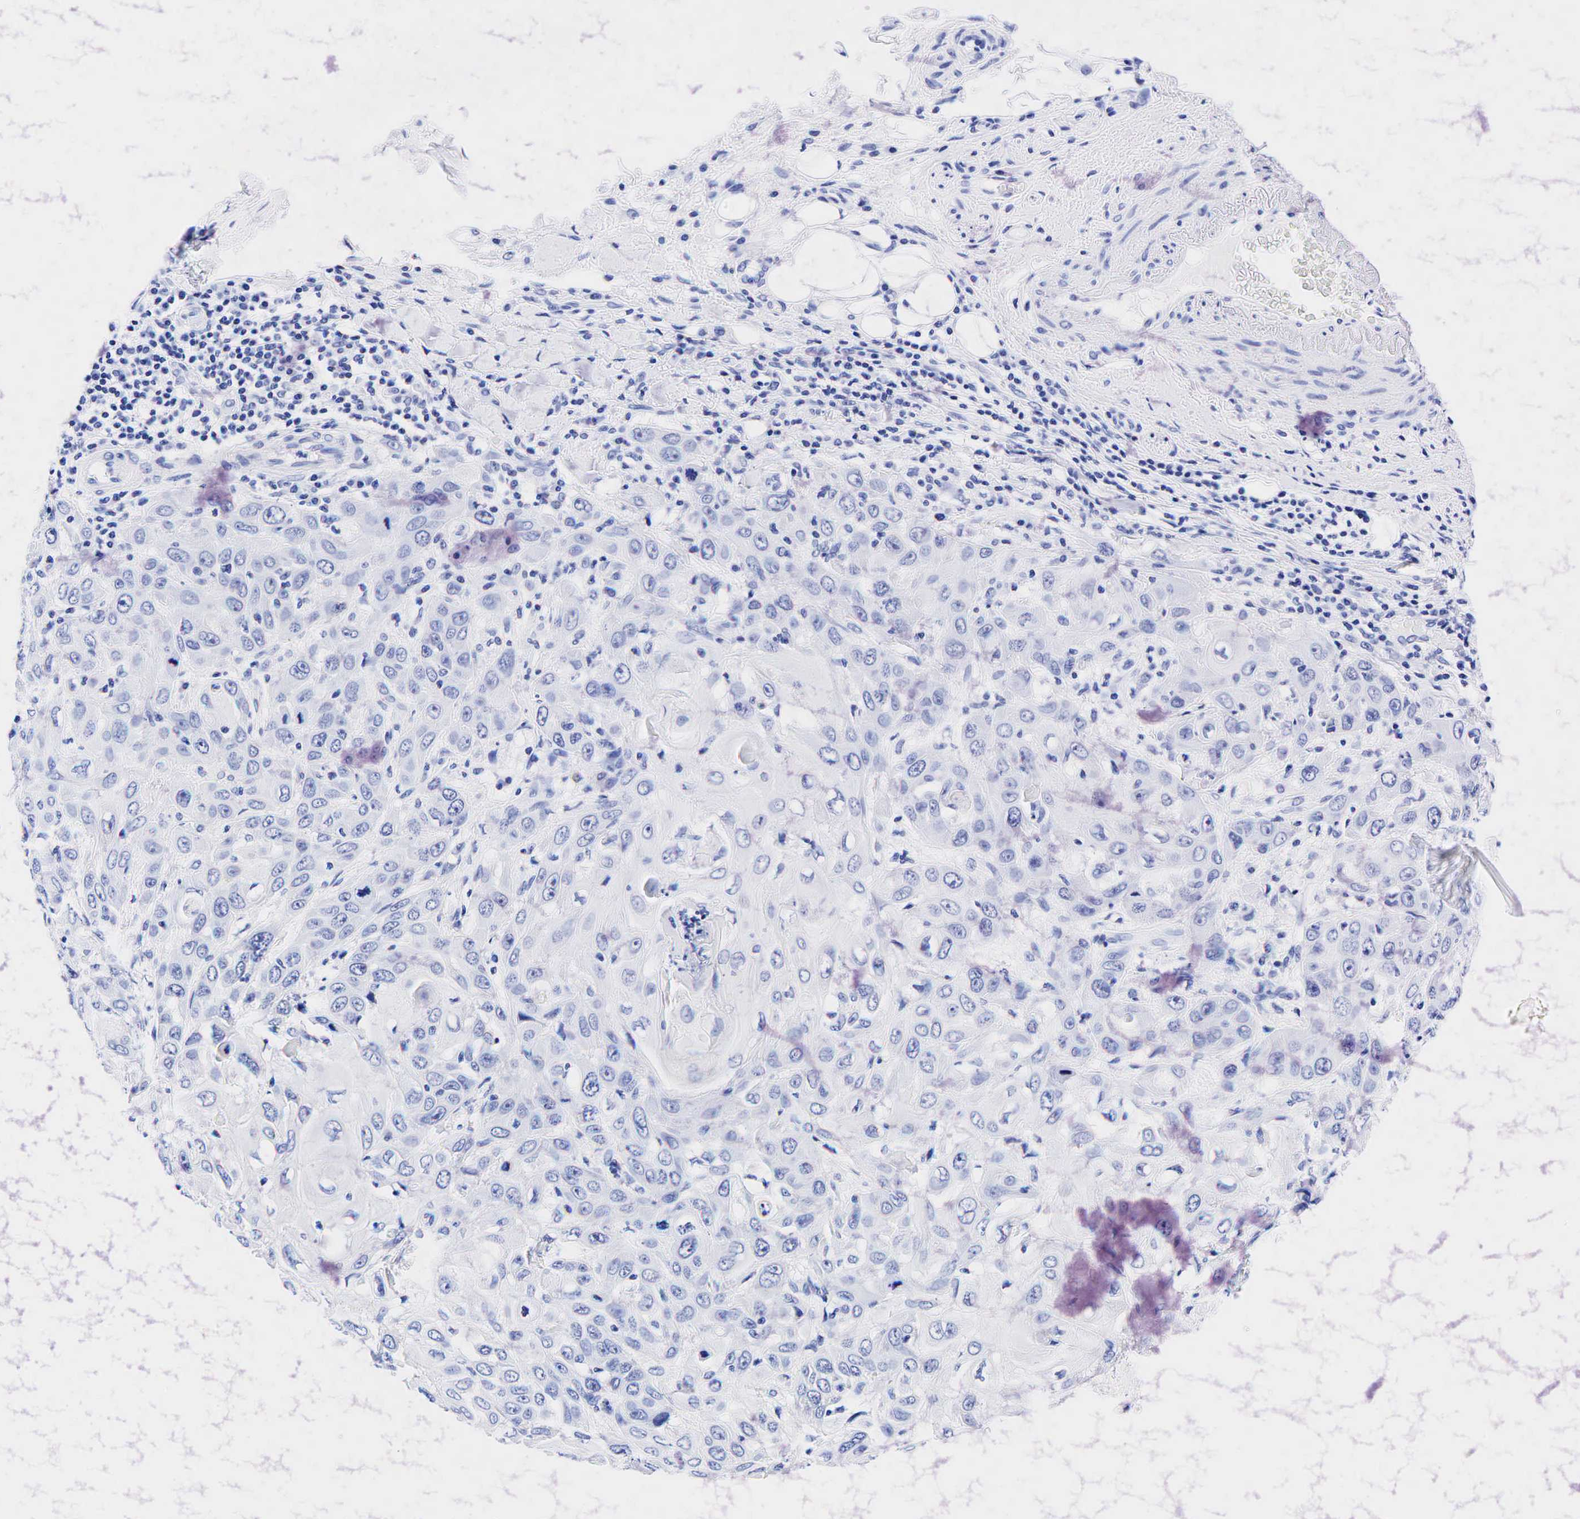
{"staining": {"intensity": "negative", "quantity": "none", "location": "none"}, "tissue": "skin cancer", "cell_type": "Tumor cells", "image_type": "cancer", "snomed": [{"axis": "morphology", "description": "Squamous cell carcinoma, NOS"}, {"axis": "topography", "description": "Skin"}], "caption": "IHC of skin cancer (squamous cell carcinoma) reveals no positivity in tumor cells. (Brightfield microscopy of DAB immunohistochemistry (IHC) at high magnification).", "gene": "KRT19", "patient": {"sex": "male", "age": 84}}